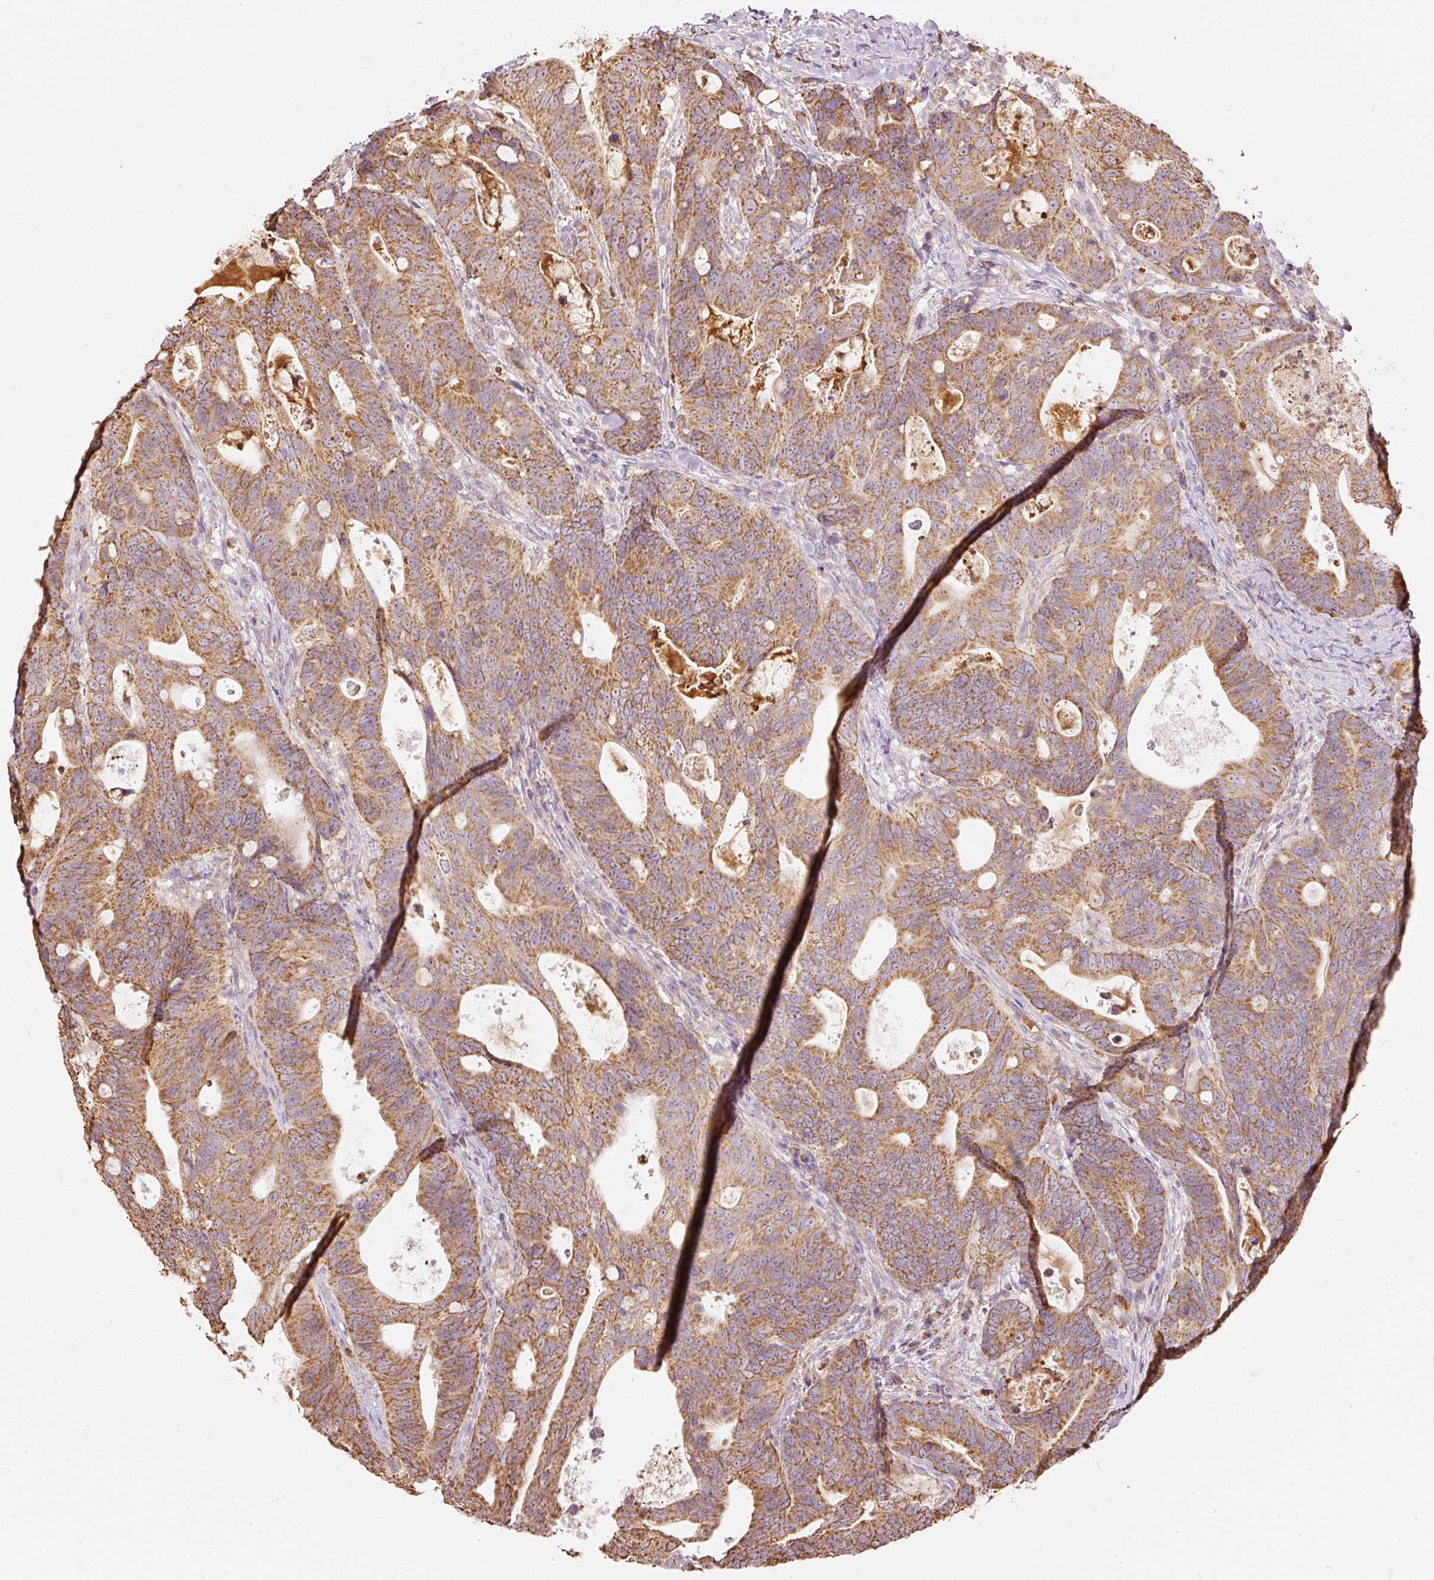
{"staining": {"intensity": "moderate", "quantity": ">75%", "location": "cytoplasmic/membranous"}, "tissue": "colorectal cancer", "cell_type": "Tumor cells", "image_type": "cancer", "snomed": [{"axis": "morphology", "description": "Adenocarcinoma, NOS"}, {"axis": "topography", "description": "Colon"}], "caption": "Moderate cytoplasmic/membranous staining is appreciated in approximately >75% of tumor cells in colorectal cancer. (Brightfield microscopy of DAB IHC at high magnification).", "gene": "PSENEN", "patient": {"sex": "female", "age": 82}}